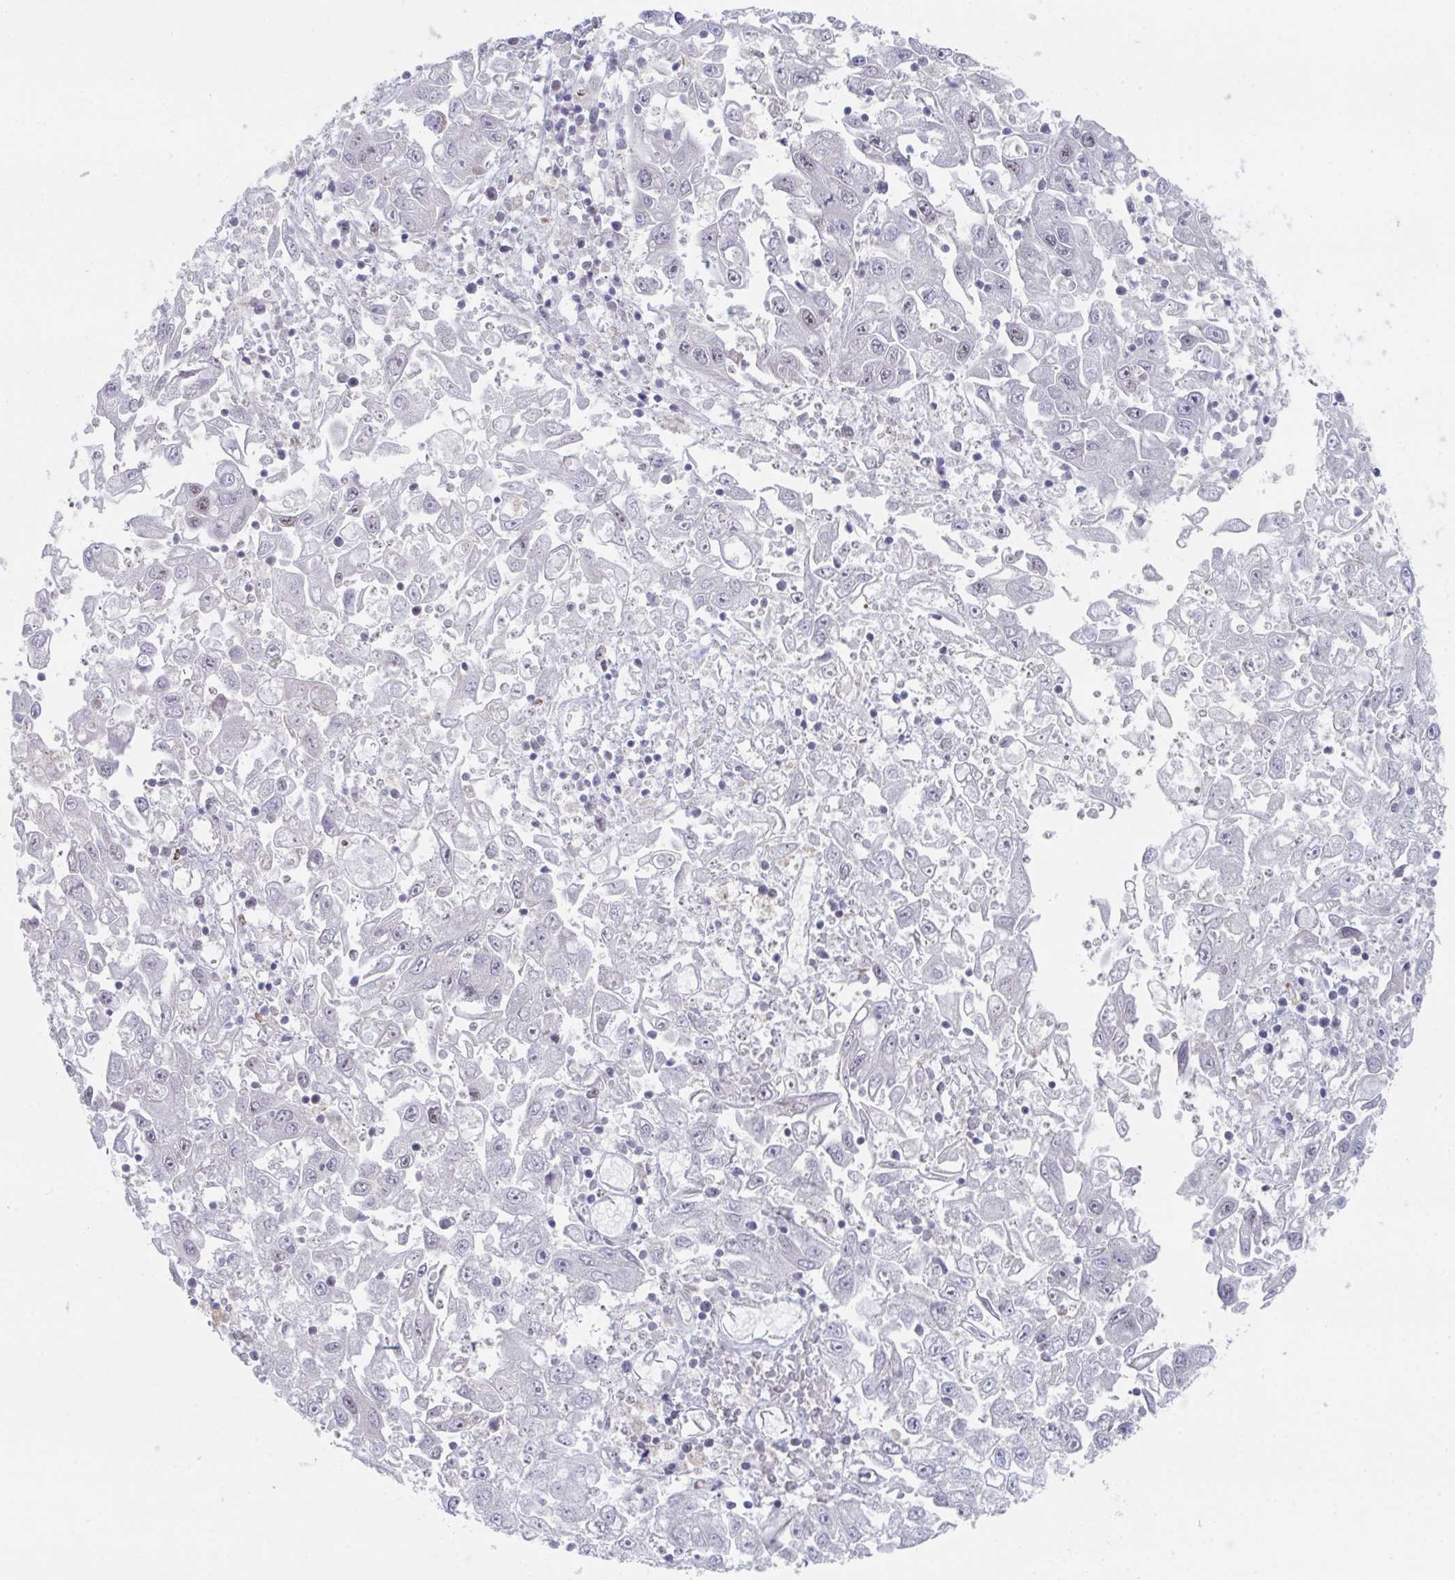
{"staining": {"intensity": "negative", "quantity": "none", "location": "none"}, "tissue": "endometrial cancer", "cell_type": "Tumor cells", "image_type": "cancer", "snomed": [{"axis": "morphology", "description": "Adenocarcinoma, NOS"}, {"axis": "topography", "description": "Uterus"}], "caption": "A high-resolution micrograph shows IHC staining of endometrial cancer, which exhibits no significant positivity in tumor cells.", "gene": "CENPT", "patient": {"sex": "female", "age": 62}}